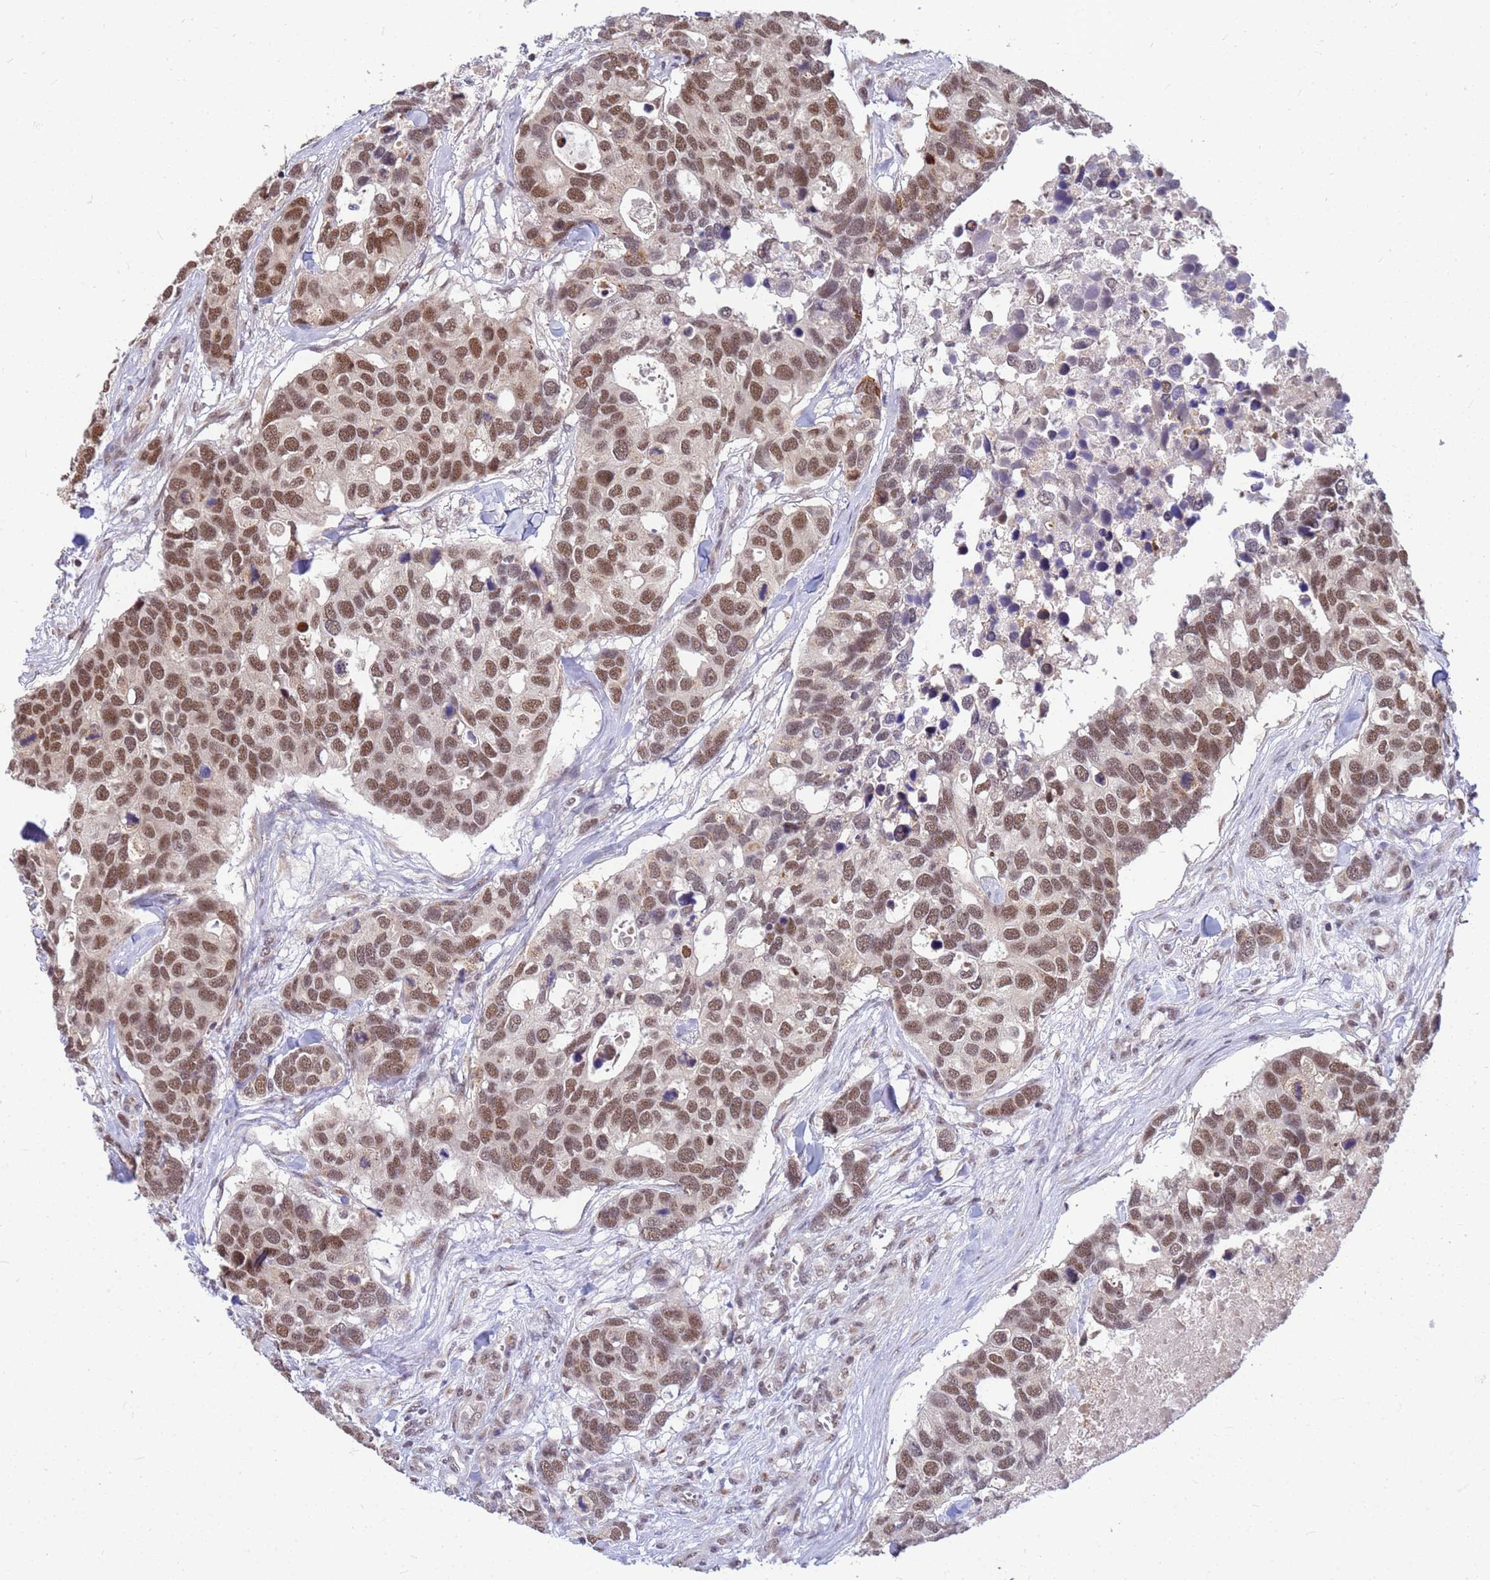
{"staining": {"intensity": "moderate", "quantity": ">75%", "location": "nuclear"}, "tissue": "breast cancer", "cell_type": "Tumor cells", "image_type": "cancer", "snomed": [{"axis": "morphology", "description": "Duct carcinoma"}, {"axis": "topography", "description": "Breast"}], "caption": "Breast cancer stained for a protein (brown) demonstrates moderate nuclear positive staining in about >75% of tumor cells.", "gene": "NCBP2", "patient": {"sex": "female", "age": 83}}